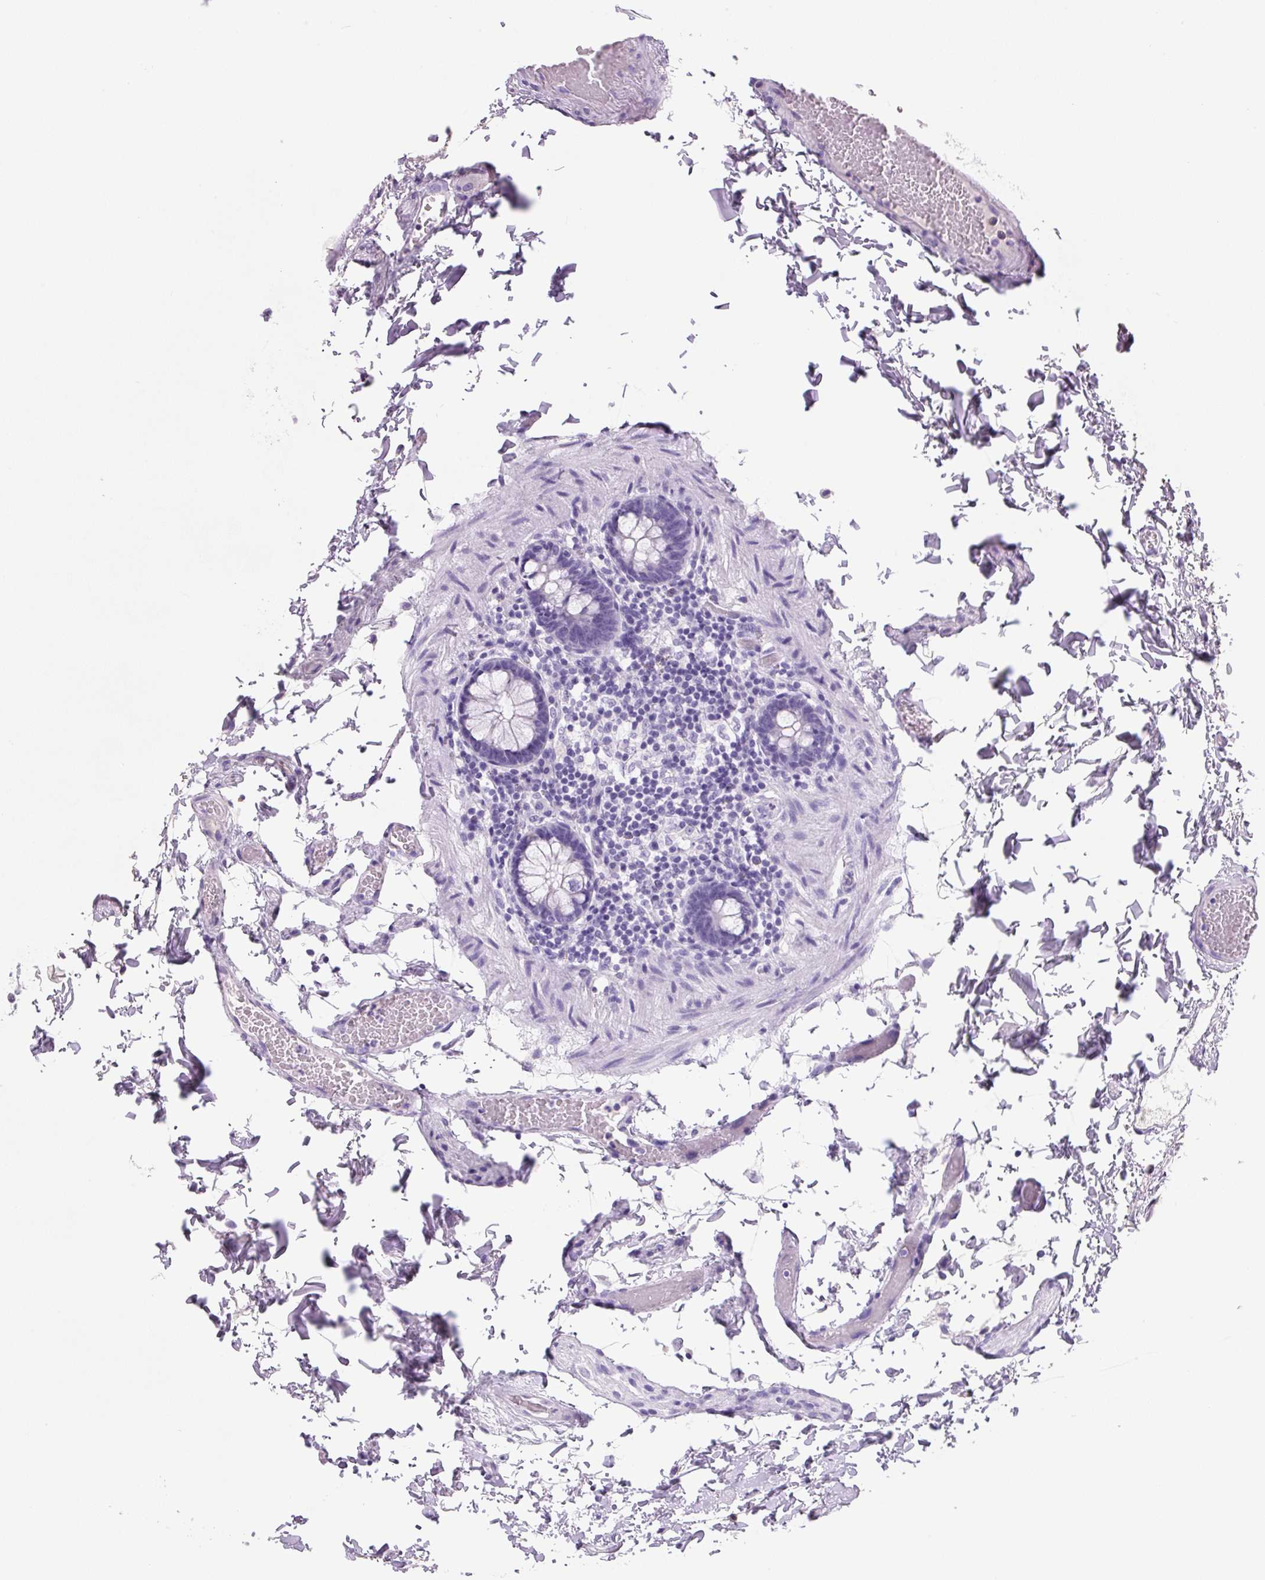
{"staining": {"intensity": "negative", "quantity": "none", "location": "none"}, "tissue": "colon", "cell_type": "Endothelial cells", "image_type": "normal", "snomed": [{"axis": "morphology", "description": "Normal tissue, NOS"}, {"axis": "topography", "description": "Colon"}, {"axis": "topography", "description": "Peripheral nerve tissue"}], "caption": "IHC micrograph of normal colon: human colon stained with DAB displays no significant protein staining in endothelial cells.", "gene": "PRRT1", "patient": {"sex": "male", "age": 84}}